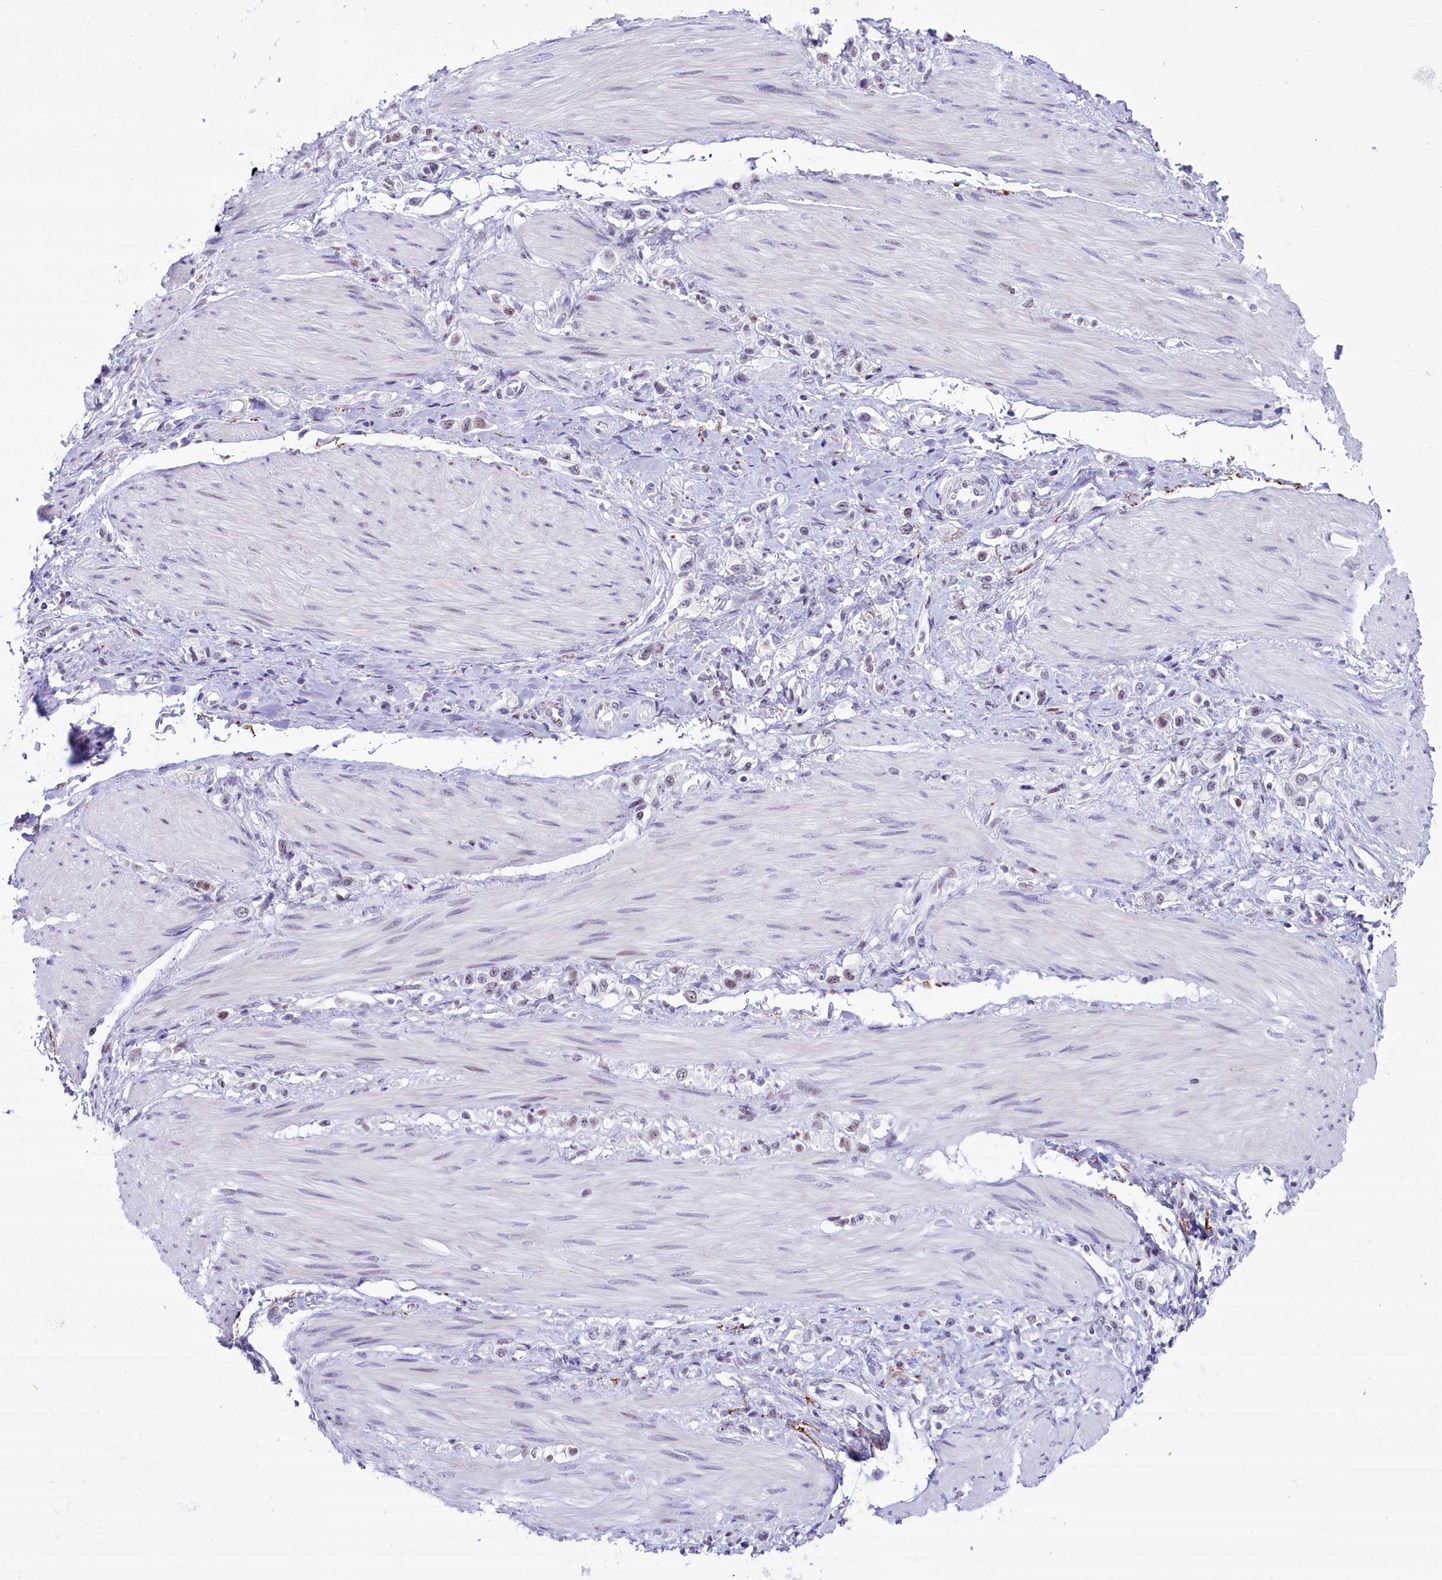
{"staining": {"intensity": "weak", "quantity": "<25%", "location": "nuclear"}, "tissue": "stomach cancer", "cell_type": "Tumor cells", "image_type": "cancer", "snomed": [{"axis": "morphology", "description": "Adenocarcinoma, NOS"}, {"axis": "topography", "description": "Stomach"}], "caption": "Immunohistochemistry (IHC) histopathology image of neoplastic tissue: stomach adenocarcinoma stained with DAB (3,3'-diaminobenzidine) displays no significant protein expression in tumor cells.", "gene": "RPS6KB1", "patient": {"sex": "female", "age": 65}}